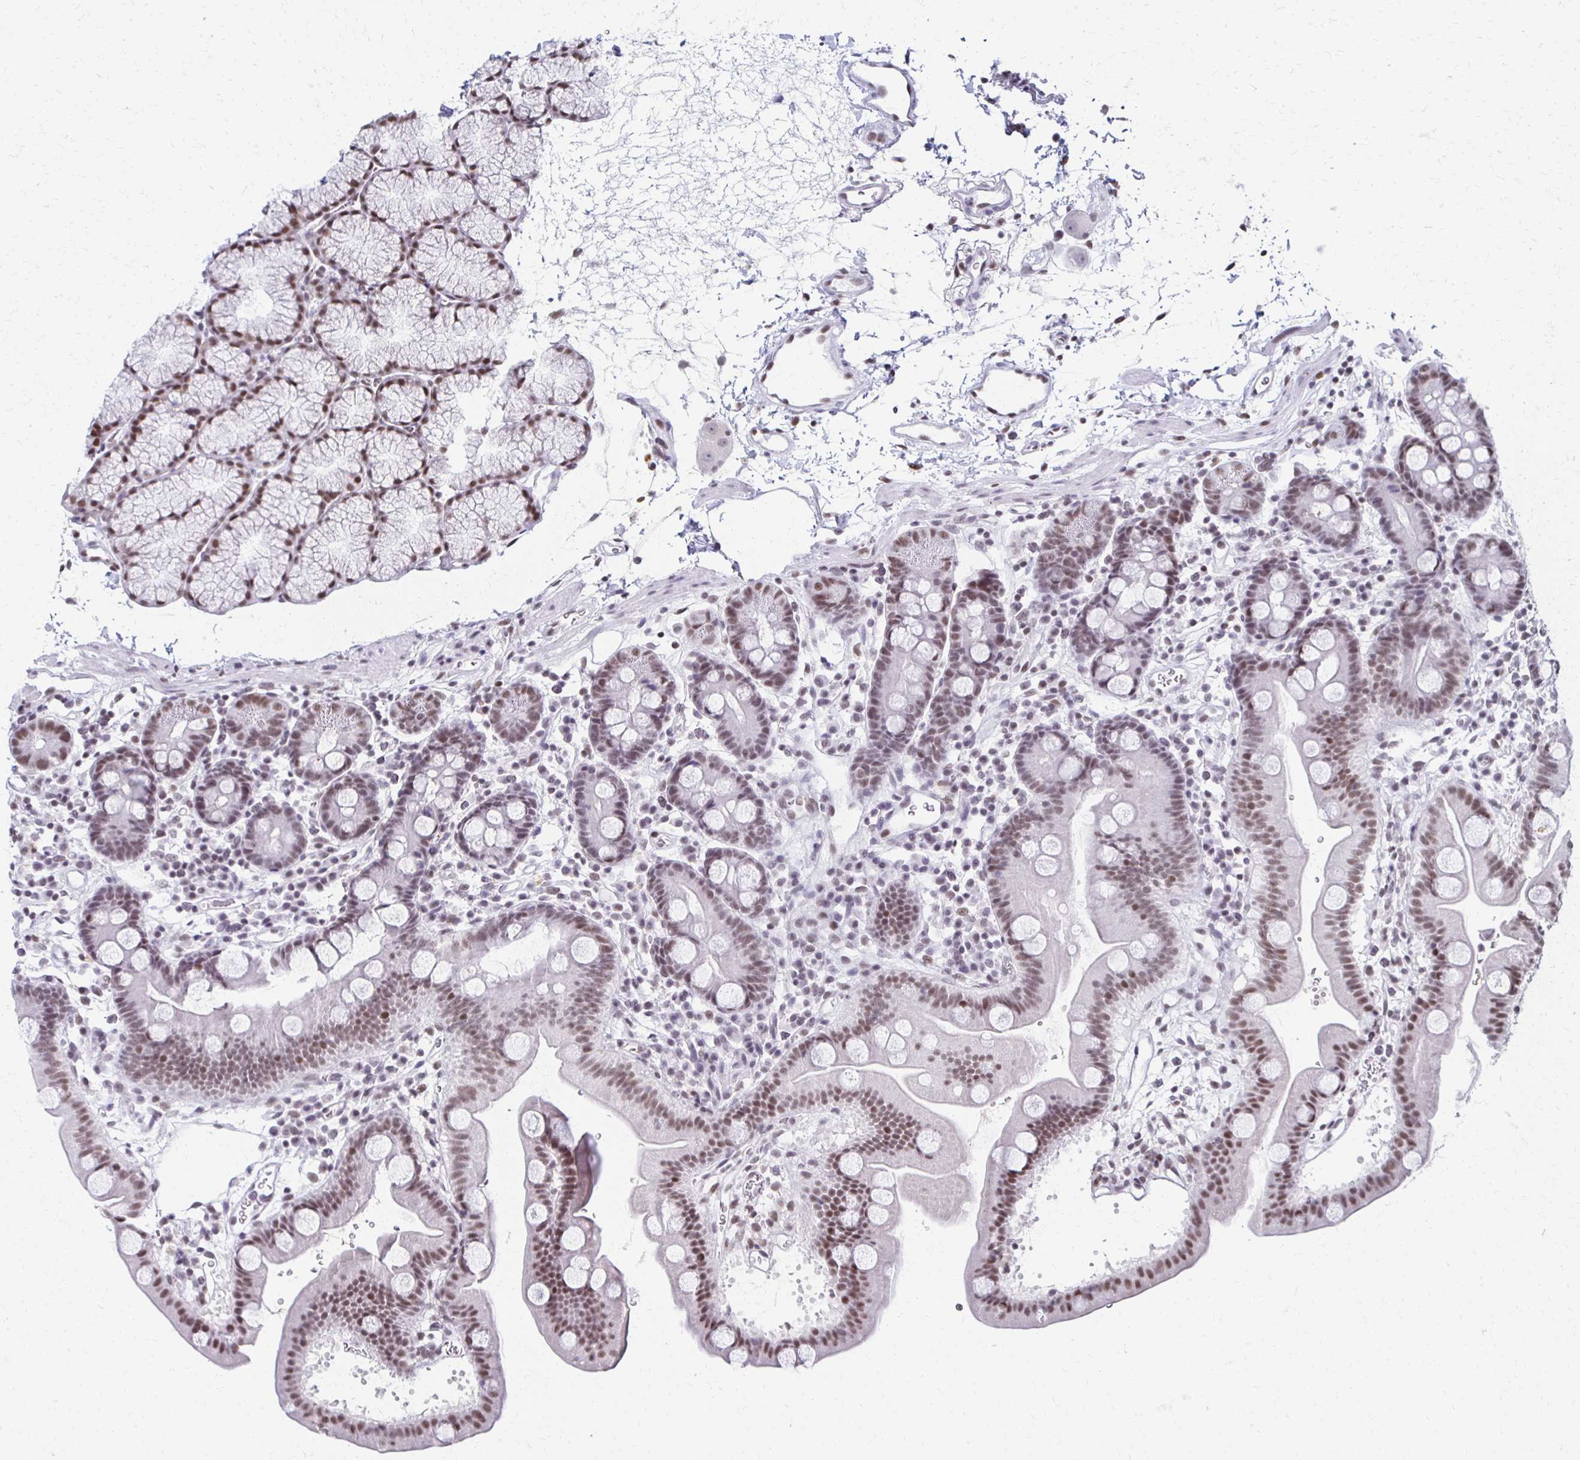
{"staining": {"intensity": "moderate", "quantity": ">75%", "location": "nuclear"}, "tissue": "duodenum", "cell_type": "Glandular cells", "image_type": "normal", "snomed": [{"axis": "morphology", "description": "Normal tissue, NOS"}, {"axis": "topography", "description": "Duodenum"}], "caption": "Brown immunohistochemical staining in unremarkable human duodenum shows moderate nuclear positivity in approximately >75% of glandular cells.", "gene": "IRF7", "patient": {"sex": "male", "age": 59}}